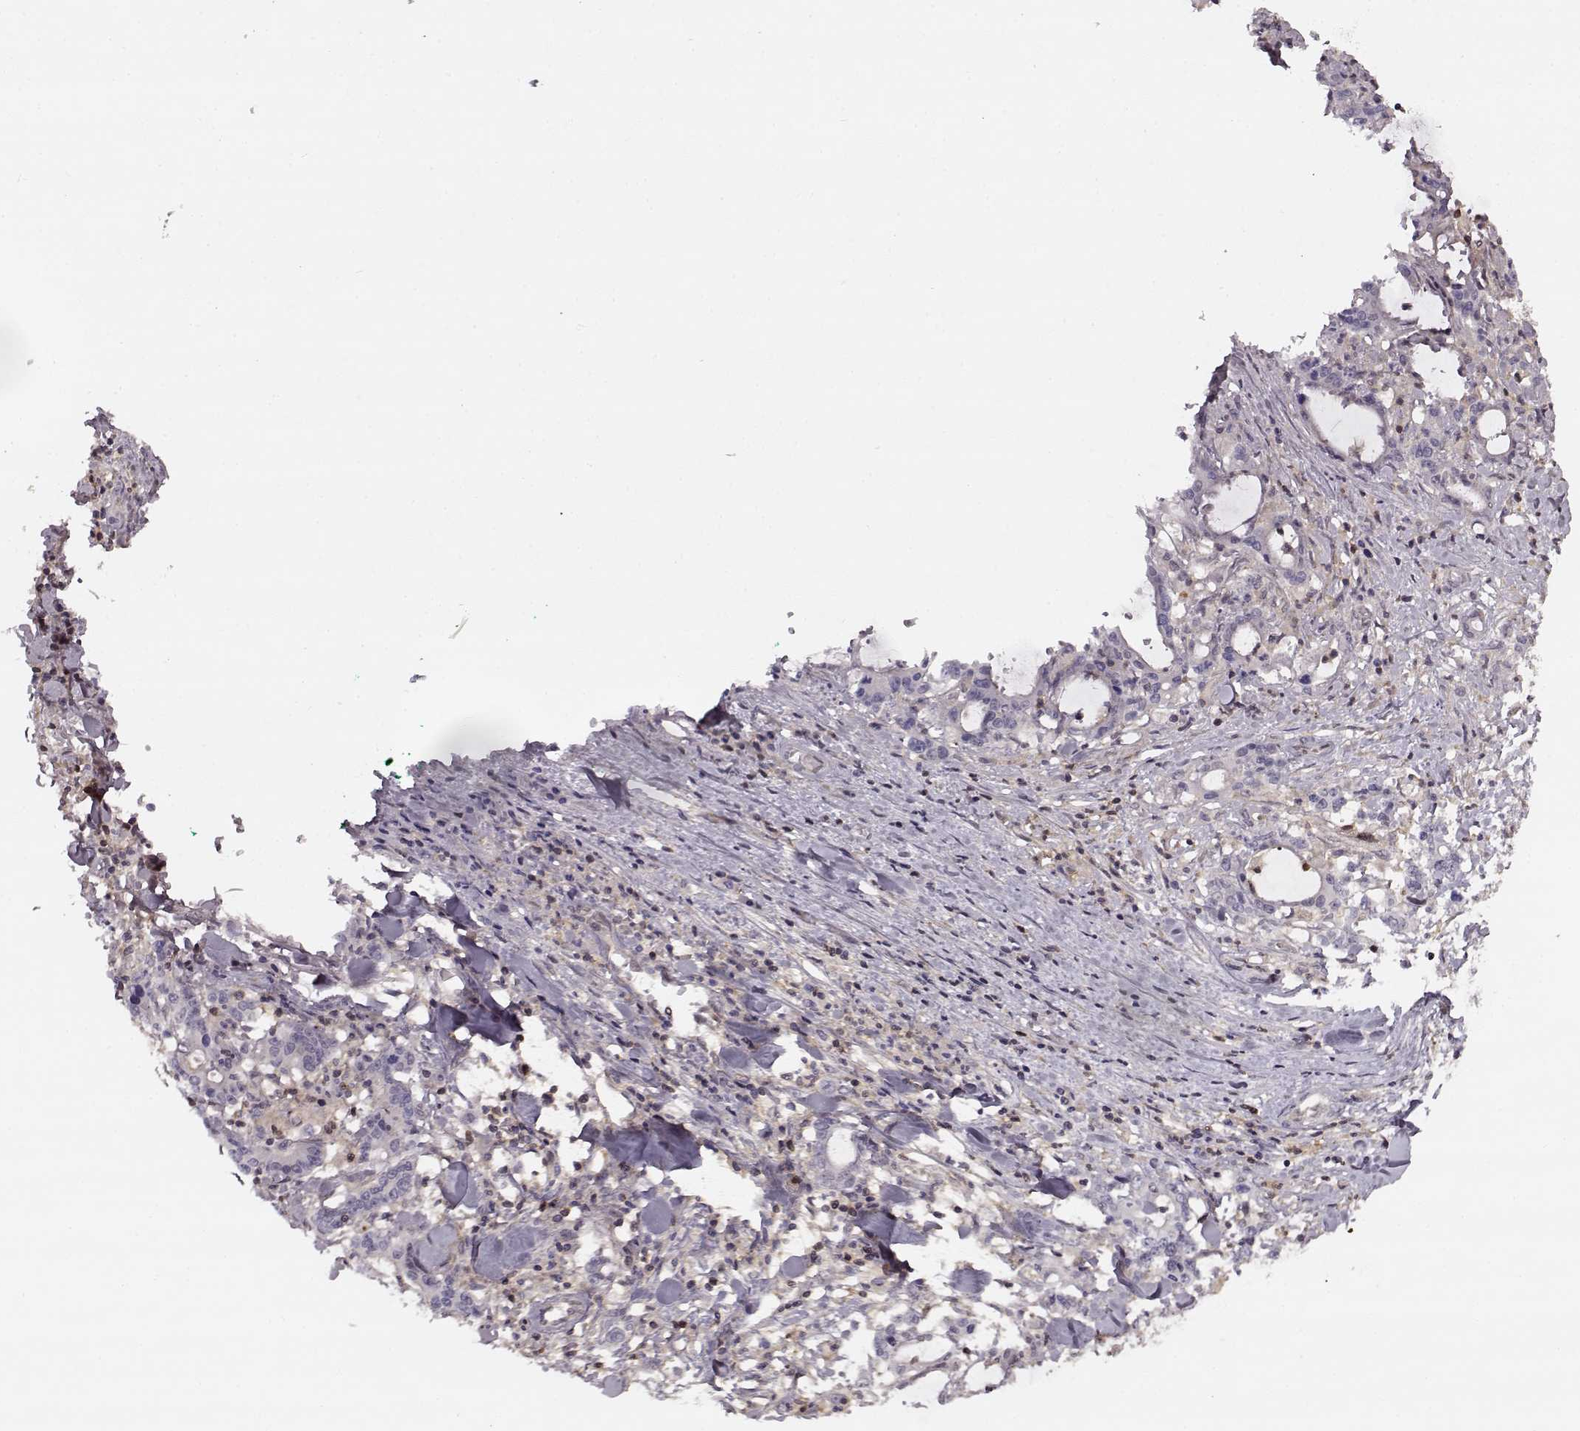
{"staining": {"intensity": "negative", "quantity": "none", "location": "none"}, "tissue": "stomach cancer", "cell_type": "Tumor cells", "image_type": "cancer", "snomed": [{"axis": "morphology", "description": "Adenocarcinoma, NOS"}, {"axis": "topography", "description": "Stomach, upper"}], "caption": "Tumor cells are negative for brown protein staining in adenocarcinoma (stomach). (DAB (3,3'-diaminobenzidine) immunohistochemistry visualized using brightfield microscopy, high magnification).", "gene": "MFSD1", "patient": {"sex": "male", "age": 68}}